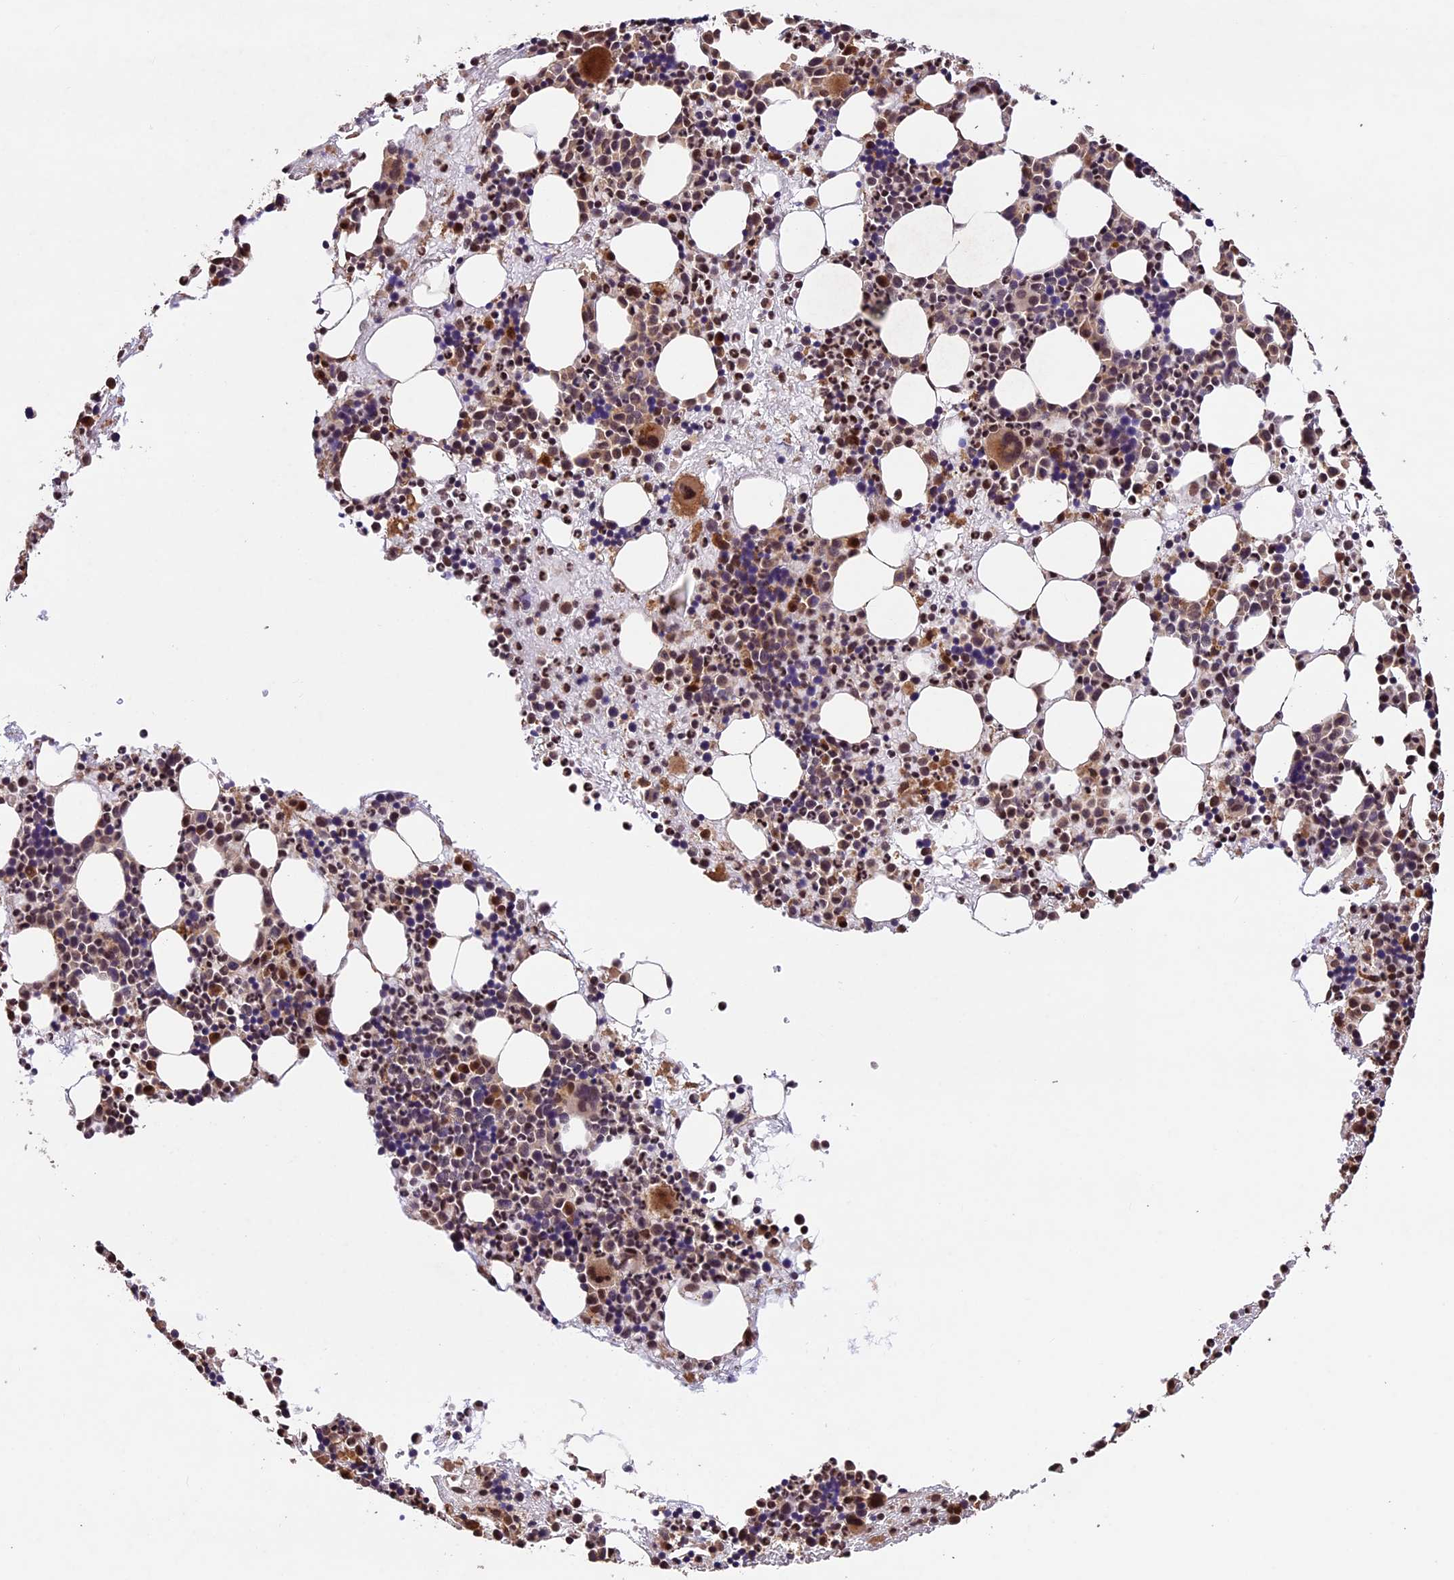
{"staining": {"intensity": "strong", "quantity": "<25%", "location": "cytoplasmic/membranous,nuclear"}, "tissue": "bone marrow", "cell_type": "Hematopoietic cells", "image_type": "normal", "snomed": [{"axis": "morphology", "description": "Normal tissue, NOS"}, {"axis": "topography", "description": "Bone marrow"}], "caption": "Protein staining of unremarkable bone marrow demonstrates strong cytoplasmic/membranous,nuclear staining in about <25% of hematopoietic cells.", "gene": "CDKN2AIP", "patient": {"sex": "male", "age": 51}}